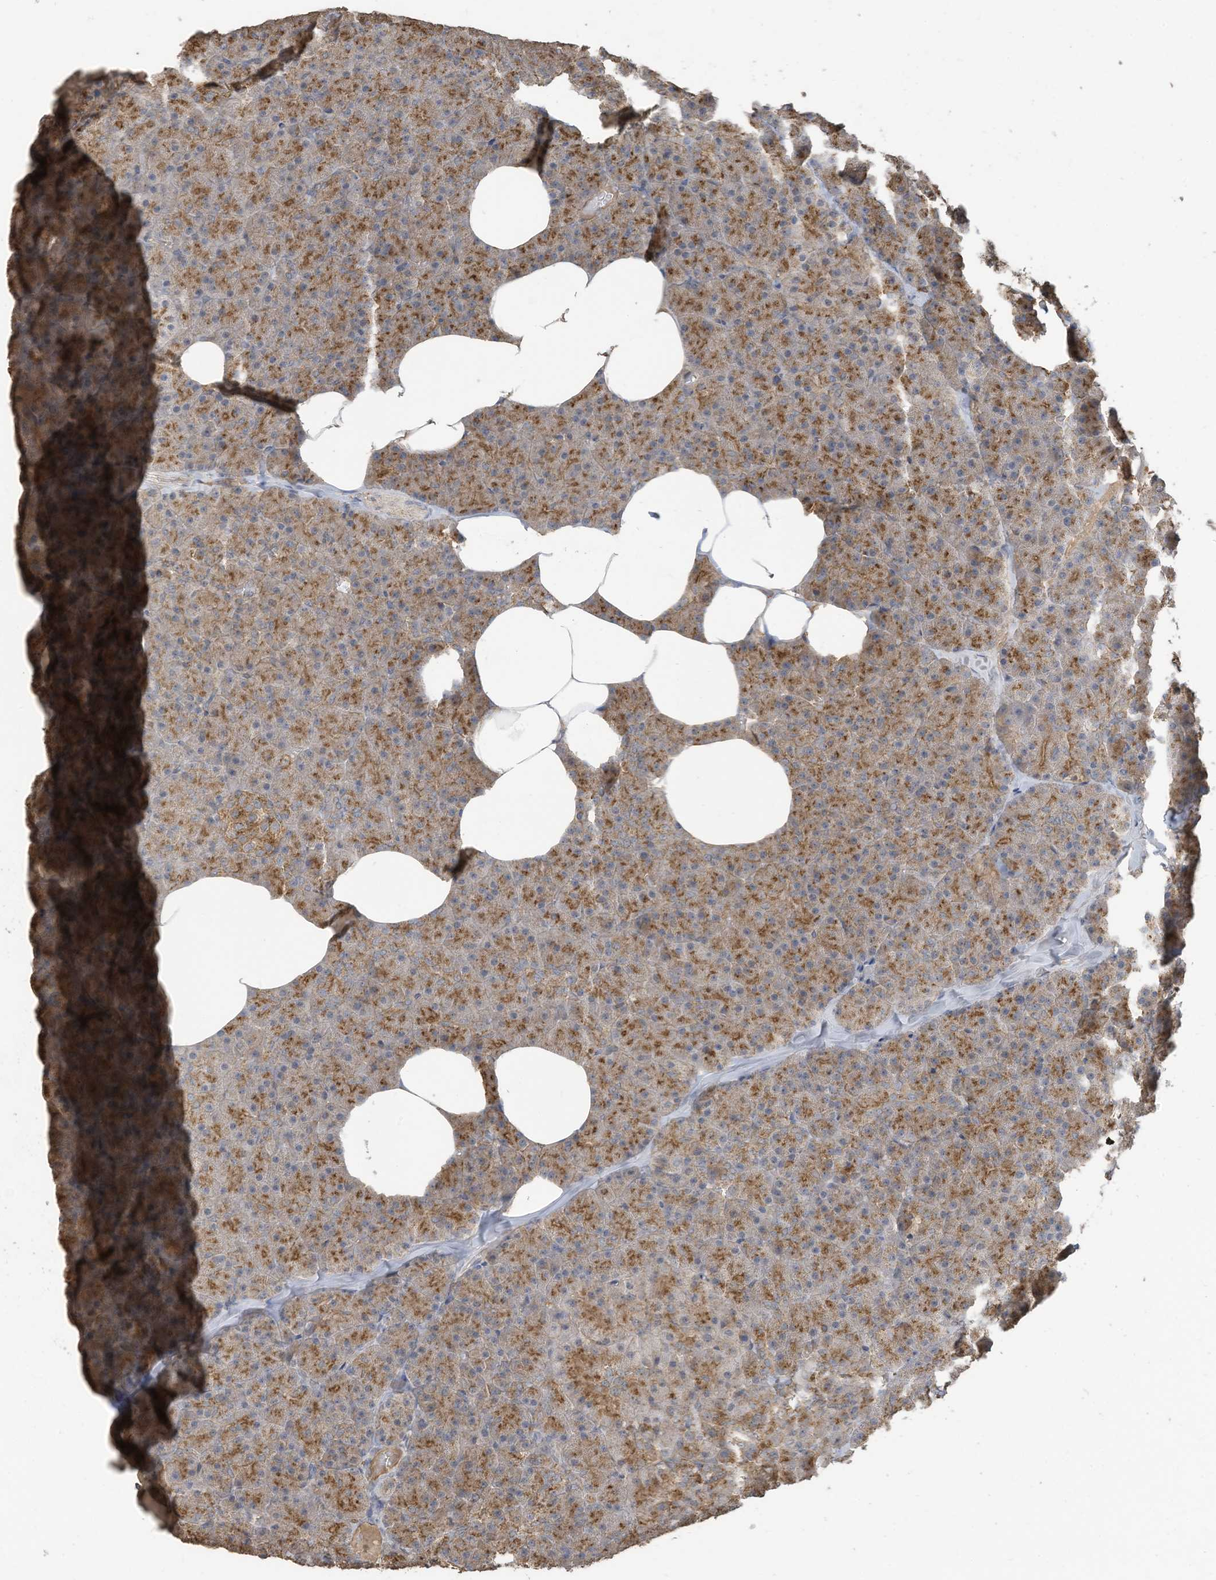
{"staining": {"intensity": "moderate", "quantity": ">75%", "location": "cytoplasmic/membranous"}, "tissue": "pancreas", "cell_type": "Exocrine glandular cells", "image_type": "normal", "snomed": [{"axis": "morphology", "description": "Normal tissue, NOS"}, {"axis": "morphology", "description": "Carcinoid, malignant, NOS"}, {"axis": "topography", "description": "Pancreas"}], "caption": "Pancreas stained with DAB immunohistochemistry reveals medium levels of moderate cytoplasmic/membranous positivity in approximately >75% of exocrine glandular cells. The protein of interest is stained brown, and the nuclei are stained in blue (DAB (3,3'-diaminobenzidine) IHC with brightfield microscopy, high magnification).", "gene": "COX10", "patient": {"sex": "female", "age": 35}}